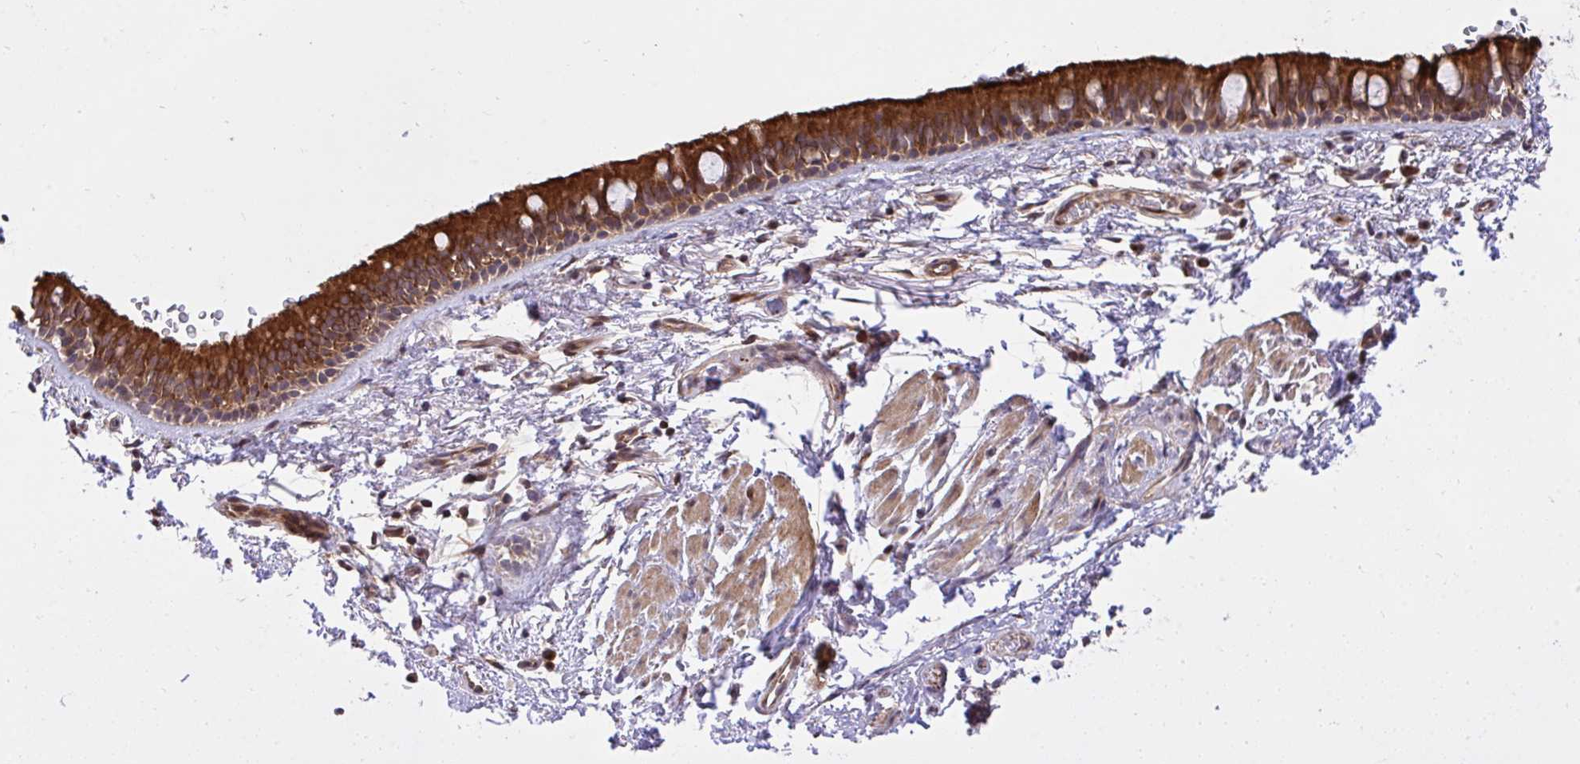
{"staining": {"intensity": "strong", "quantity": ">75%", "location": "cytoplasmic/membranous"}, "tissue": "bronchus", "cell_type": "Respiratory epithelial cells", "image_type": "normal", "snomed": [{"axis": "morphology", "description": "Normal tissue, NOS"}, {"axis": "topography", "description": "Lymph node"}, {"axis": "topography", "description": "Cartilage tissue"}, {"axis": "topography", "description": "Bronchus"}], "caption": "An image showing strong cytoplasmic/membranous staining in approximately >75% of respiratory epithelial cells in benign bronchus, as visualized by brown immunohistochemical staining.", "gene": "ERI1", "patient": {"sex": "female", "age": 70}}